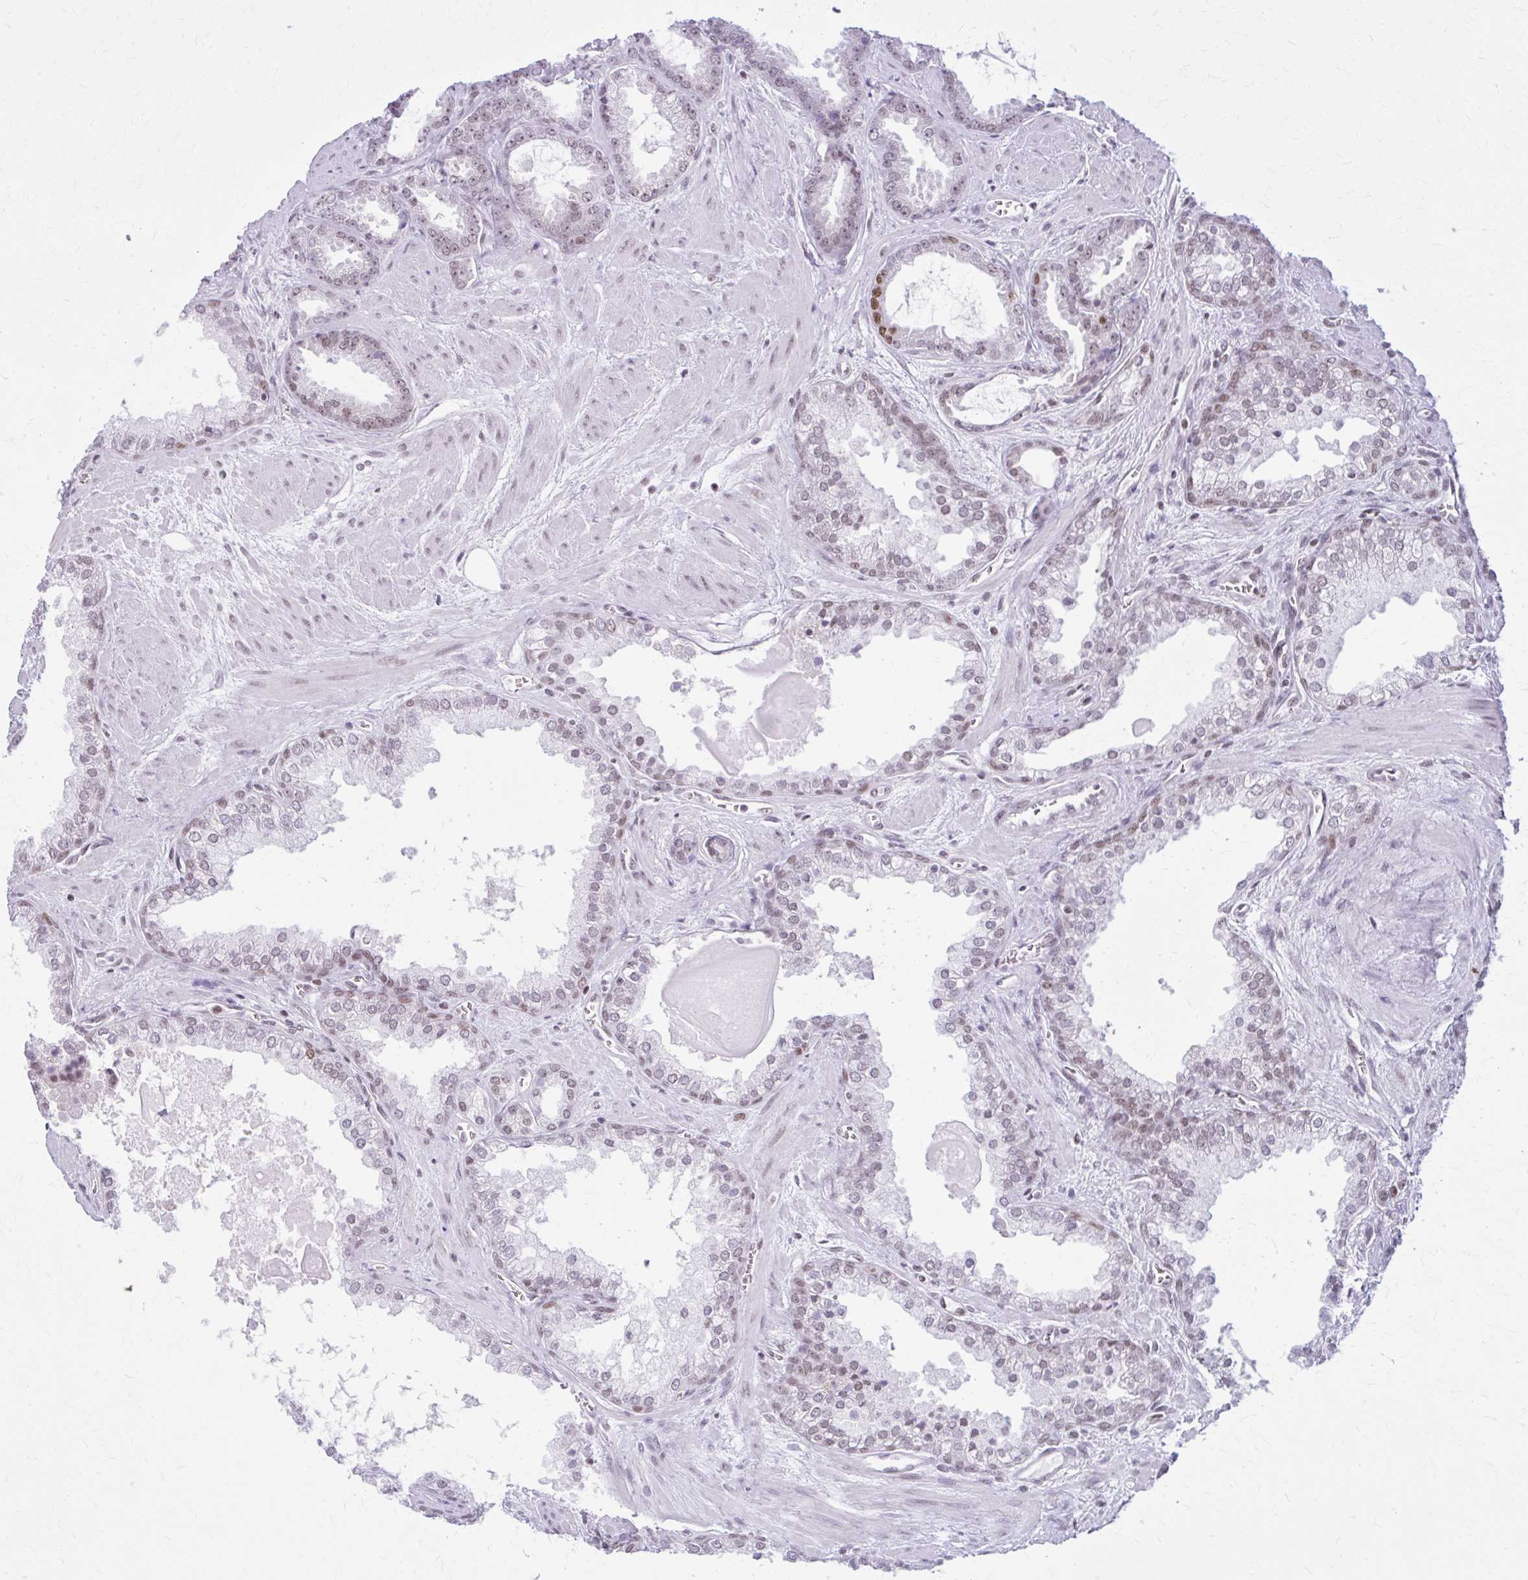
{"staining": {"intensity": "weak", "quantity": ">75%", "location": "nuclear"}, "tissue": "prostate cancer", "cell_type": "Tumor cells", "image_type": "cancer", "snomed": [{"axis": "morphology", "description": "Adenocarcinoma, Low grade"}, {"axis": "topography", "description": "Prostate"}], "caption": "The immunohistochemical stain highlights weak nuclear staining in tumor cells of prostate cancer tissue. (DAB IHC with brightfield microscopy, high magnification).", "gene": "PABIR1", "patient": {"sex": "male", "age": 62}}